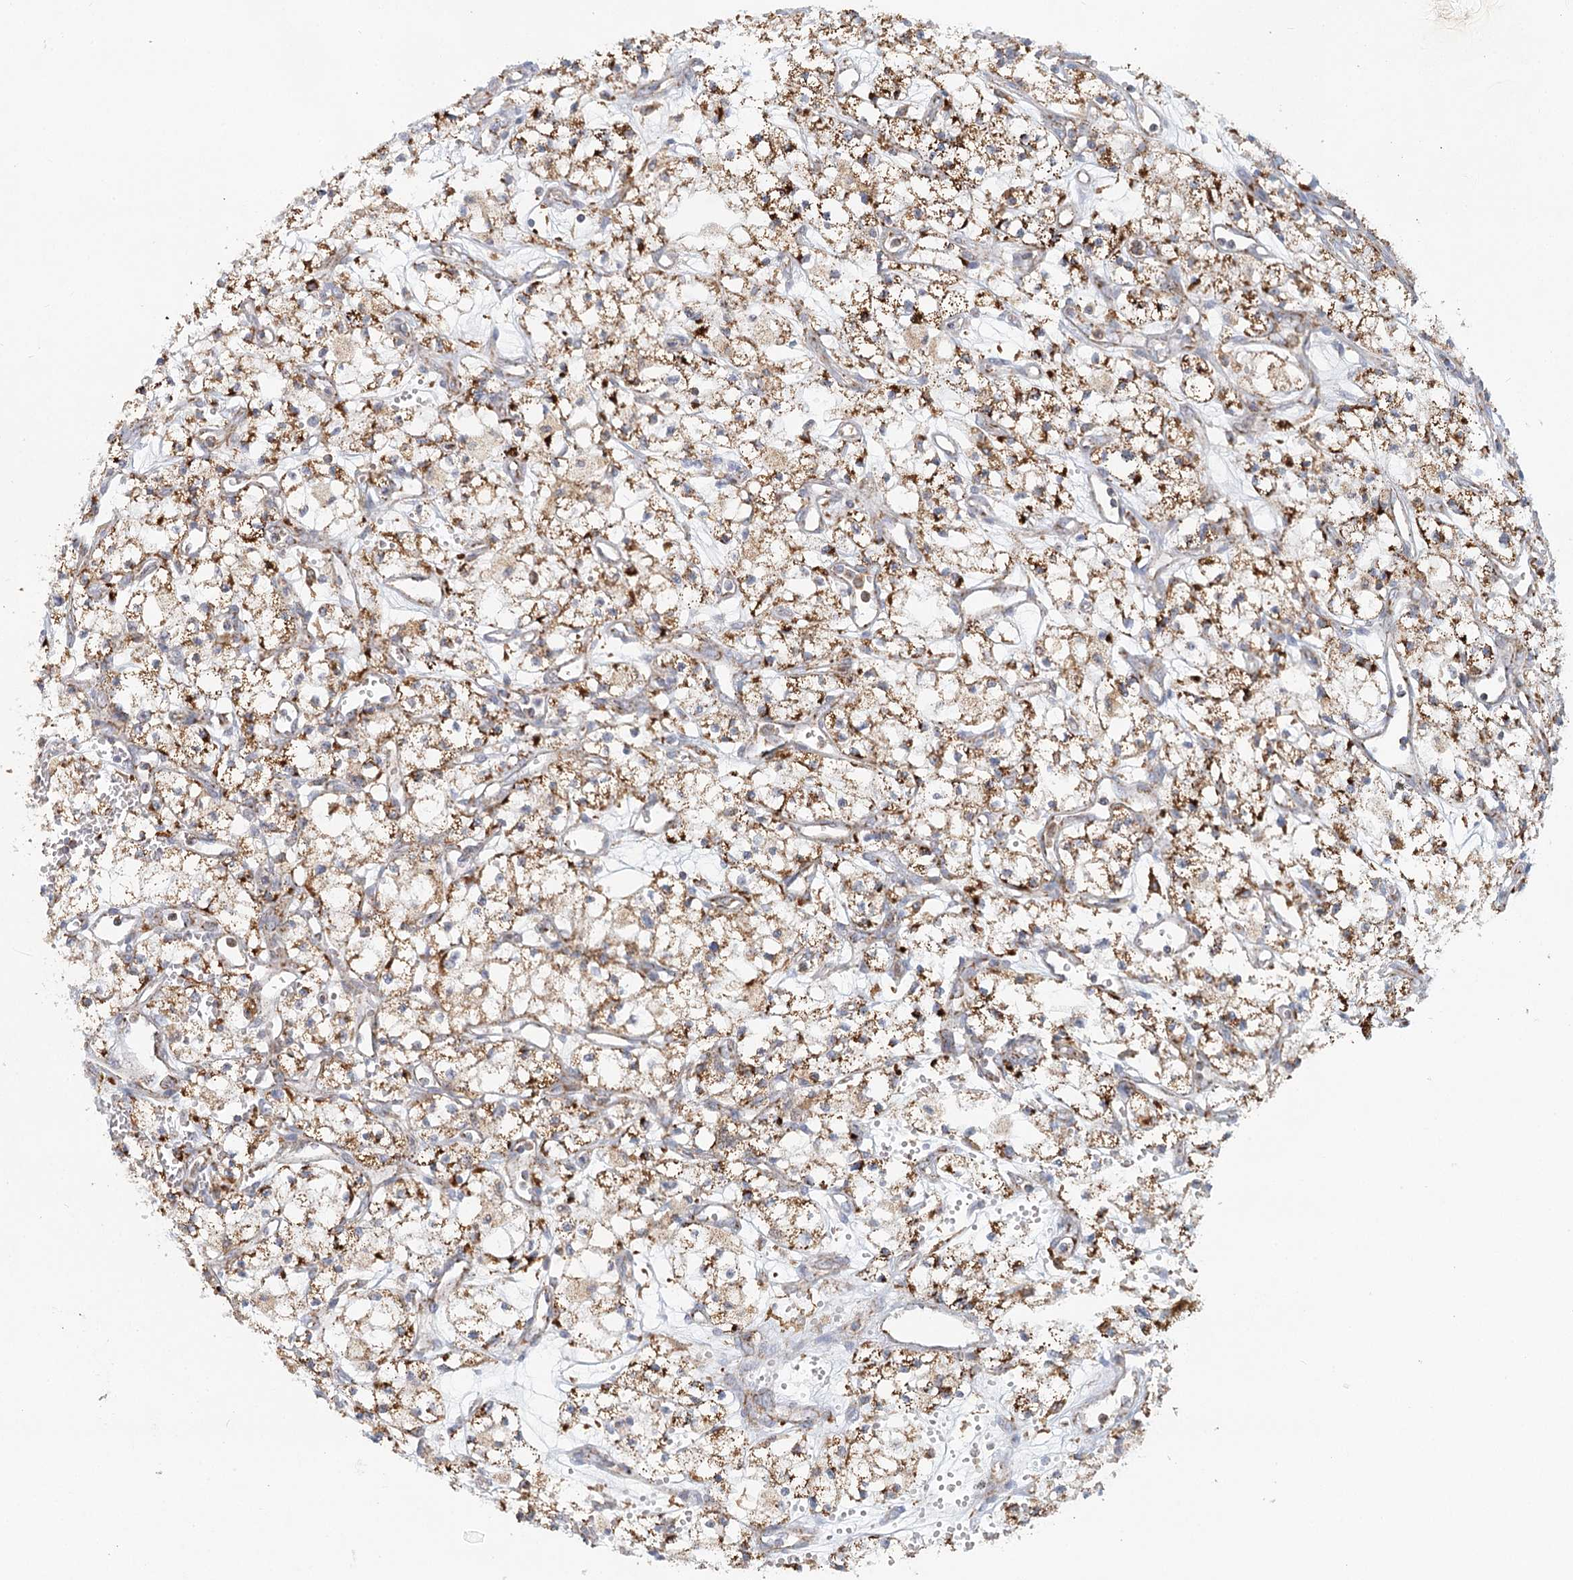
{"staining": {"intensity": "moderate", "quantity": ">75%", "location": "cytoplasmic/membranous"}, "tissue": "renal cancer", "cell_type": "Tumor cells", "image_type": "cancer", "snomed": [{"axis": "morphology", "description": "Adenocarcinoma, NOS"}, {"axis": "topography", "description": "Kidney"}], "caption": "Immunohistochemistry micrograph of human renal adenocarcinoma stained for a protein (brown), which demonstrates medium levels of moderate cytoplasmic/membranous expression in about >75% of tumor cells.", "gene": "TAS1R1", "patient": {"sex": "male", "age": 59}}